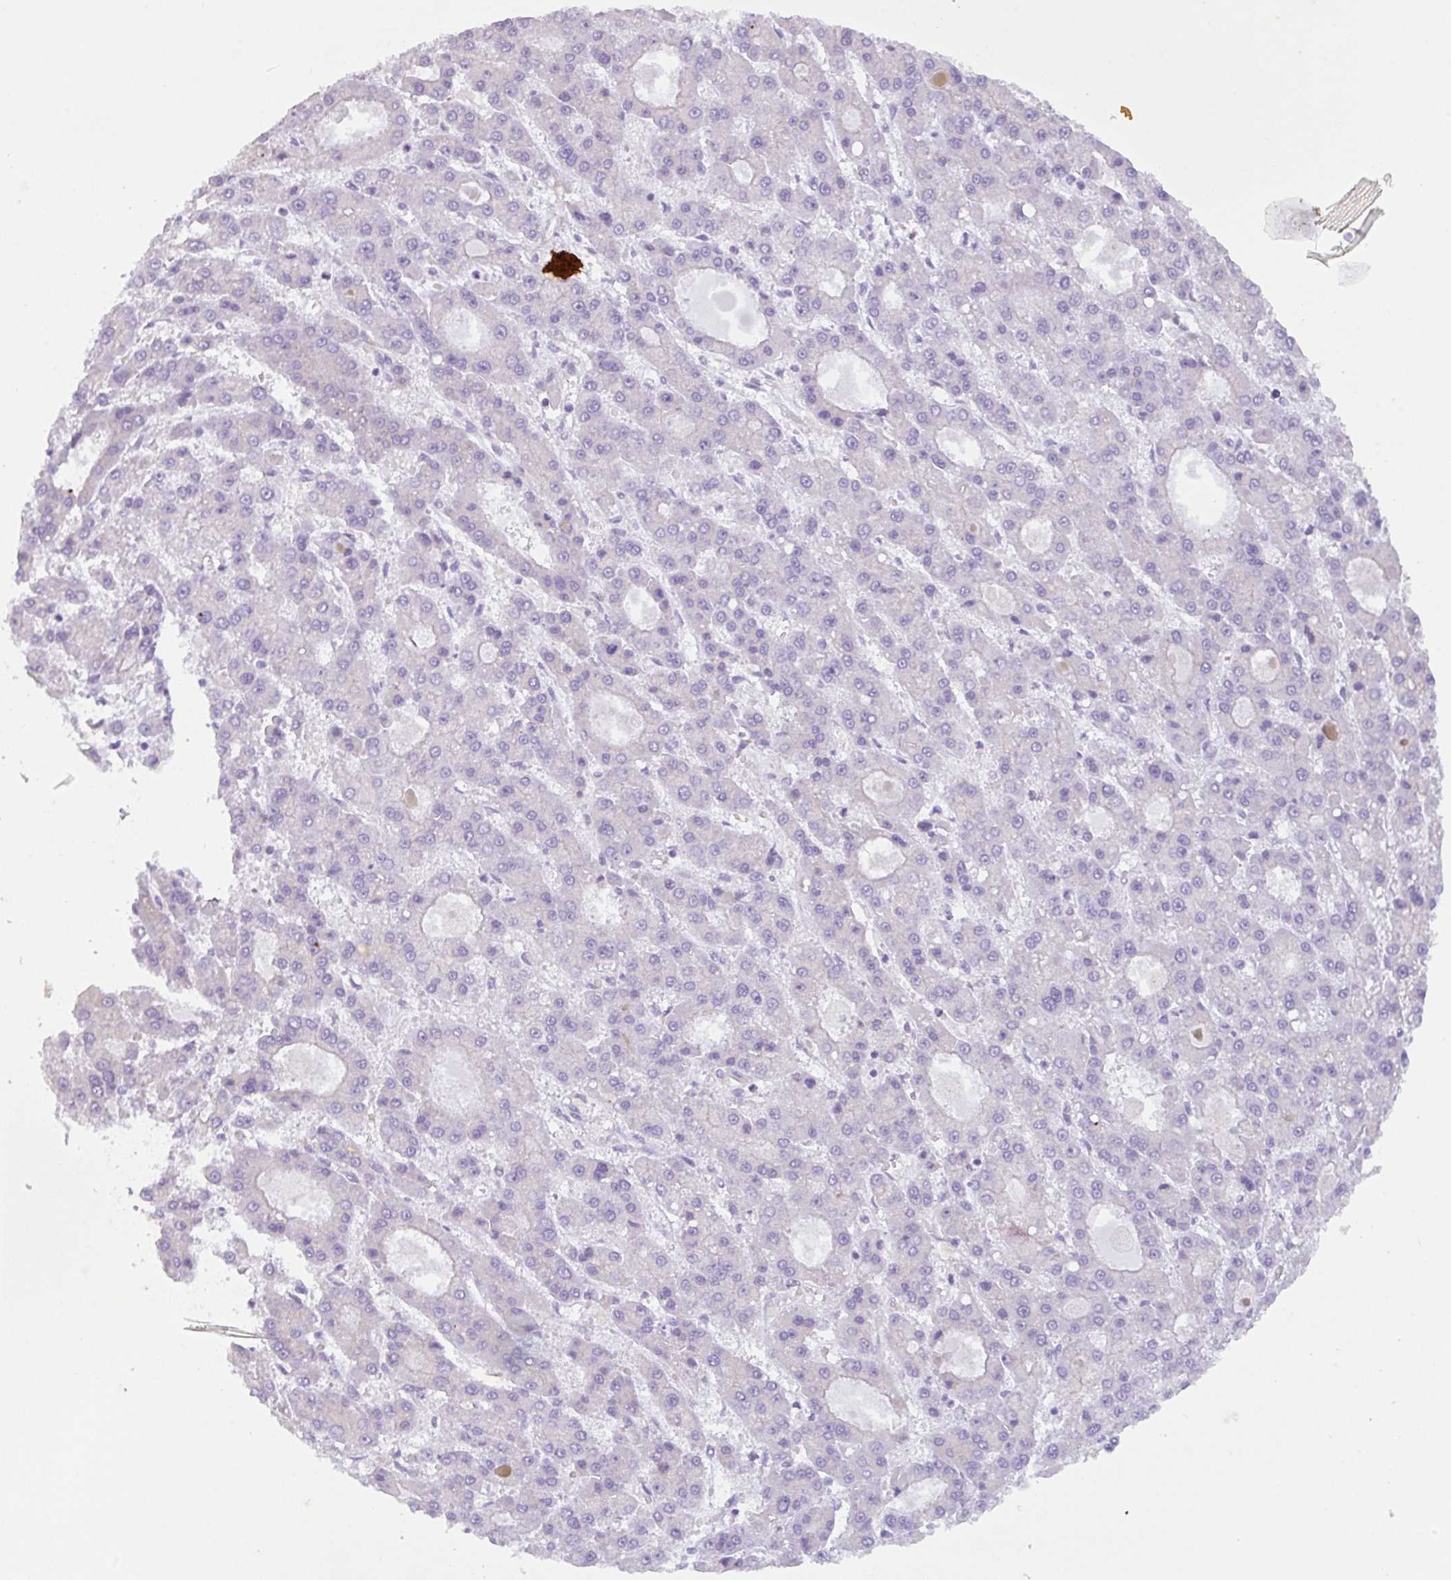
{"staining": {"intensity": "negative", "quantity": "none", "location": "none"}, "tissue": "liver cancer", "cell_type": "Tumor cells", "image_type": "cancer", "snomed": [{"axis": "morphology", "description": "Carcinoma, Hepatocellular, NOS"}, {"axis": "topography", "description": "Liver"}], "caption": "The photomicrograph reveals no significant staining in tumor cells of liver hepatocellular carcinoma.", "gene": "DOK4", "patient": {"sex": "male", "age": 70}}